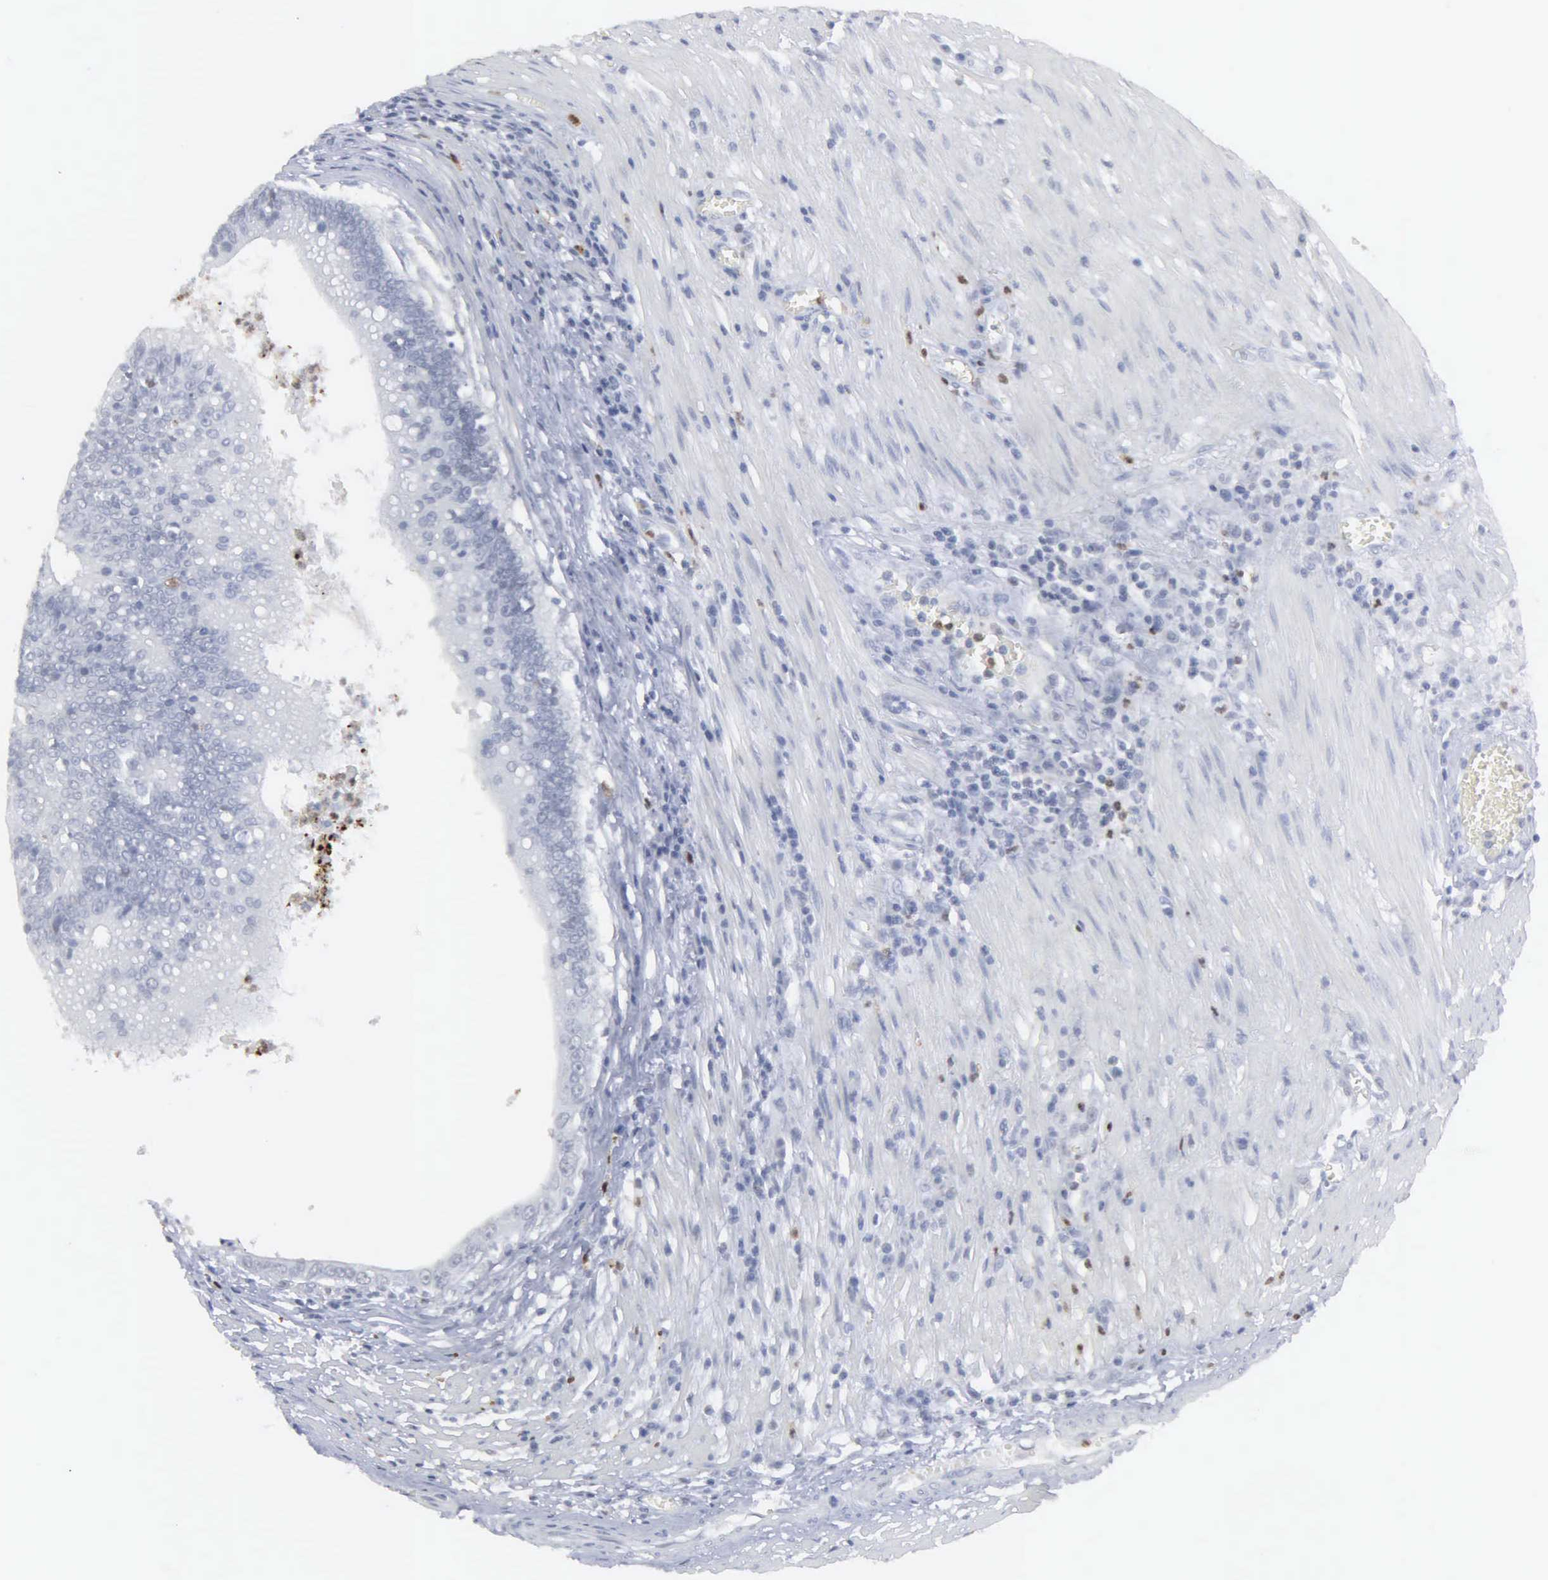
{"staining": {"intensity": "negative", "quantity": "none", "location": "none"}, "tissue": "colorectal cancer", "cell_type": "Tumor cells", "image_type": "cancer", "snomed": [{"axis": "morphology", "description": "Adenocarcinoma, NOS"}, {"axis": "topography", "description": "Rectum"}], "caption": "Tumor cells are negative for protein expression in human colorectal cancer (adenocarcinoma).", "gene": "SPIN3", "patient": {"sex": "female", "age": 81}}